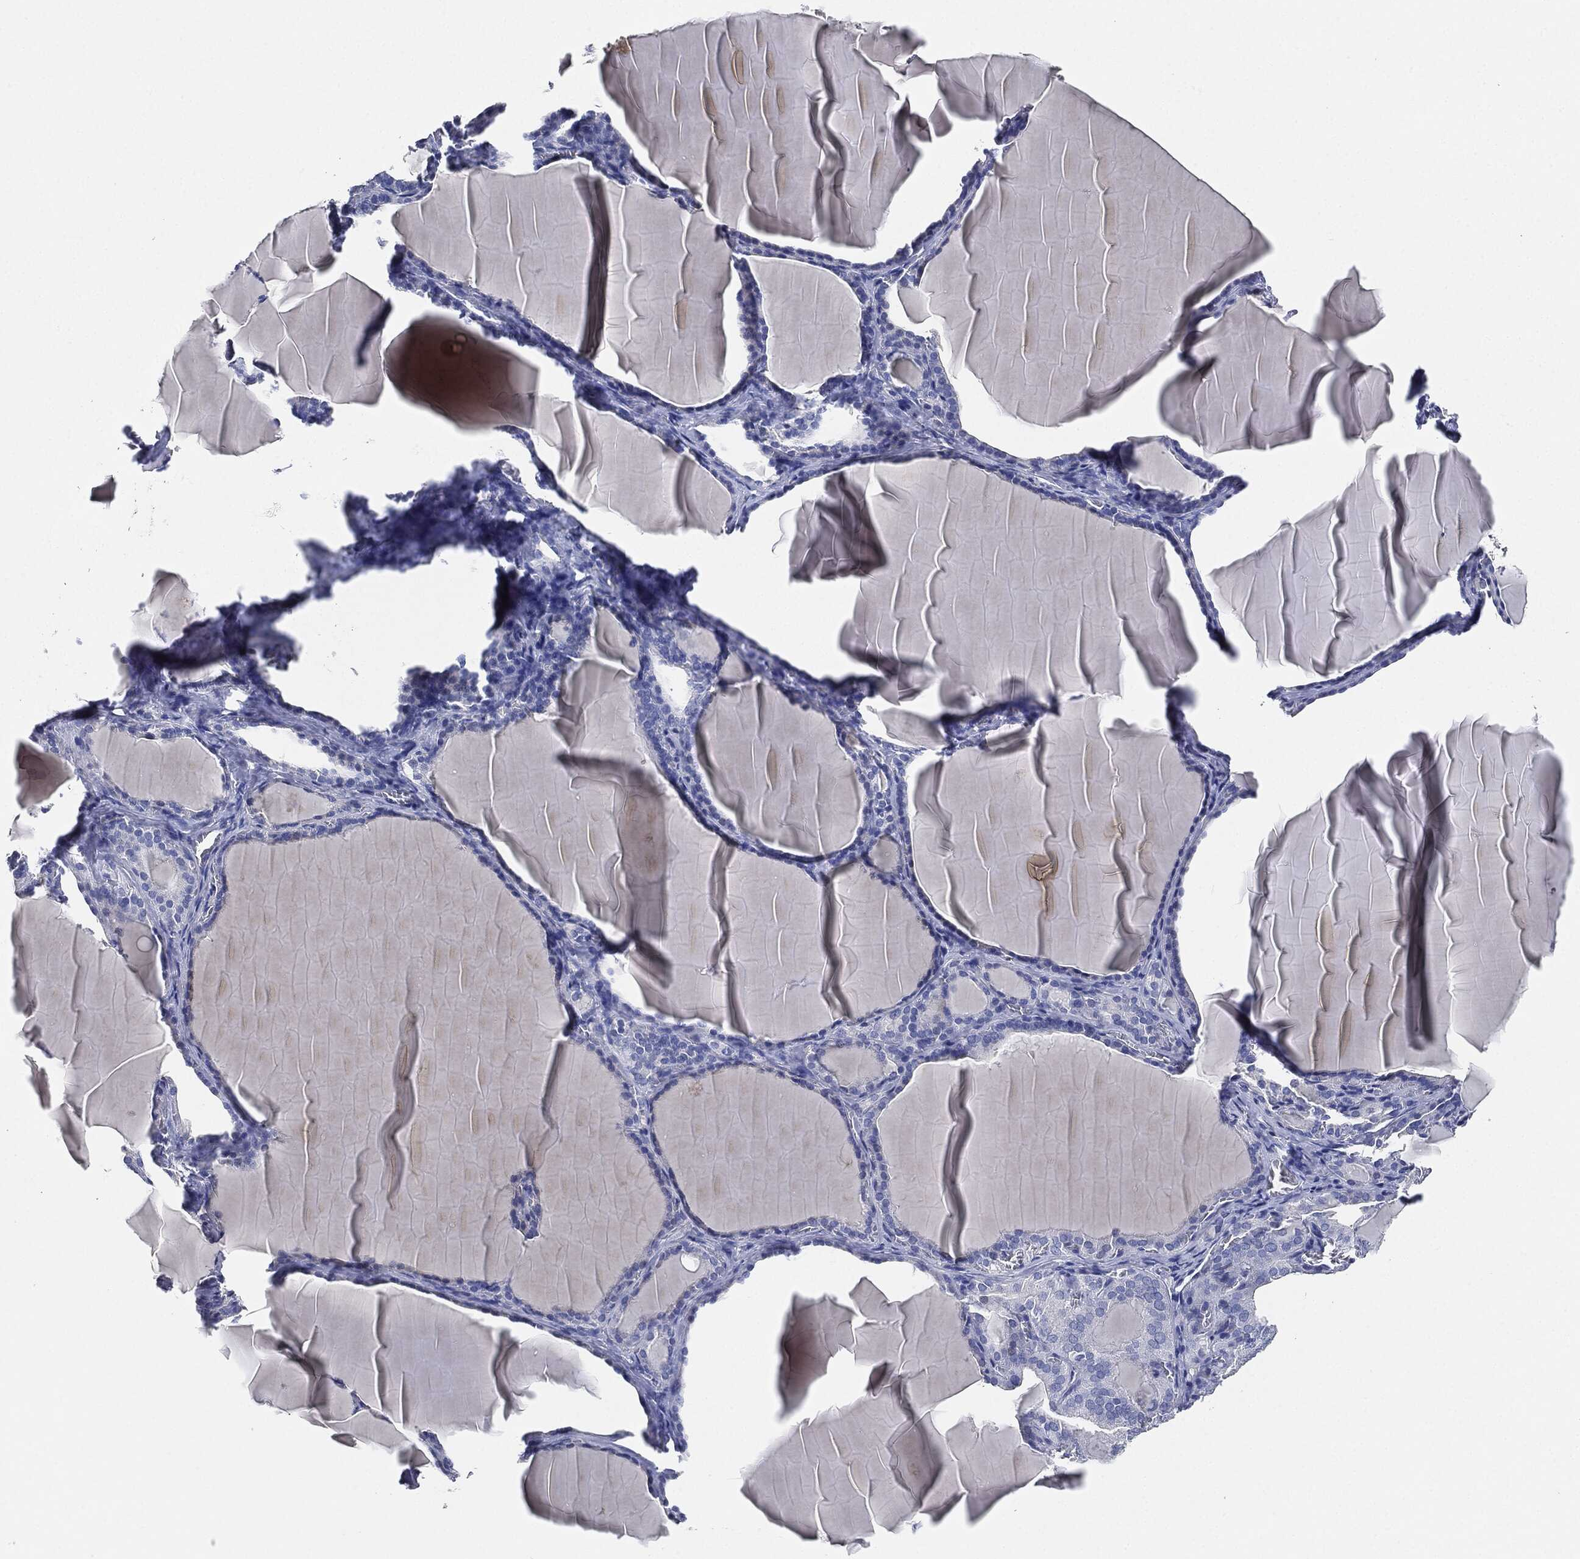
{"staining": {"intensity": "negative", "quantity": "none", "location": "none"}, "tissue": "thyroid gland", "cell_type": "Glandular cells", "image_type": "normal", "snomed": [{"axis": "morphology", "description": "Normal tissue, NOS"}, {"axis": "morphology", "description": "Hyperplasia, NOS"}, {"axis": "topography", "description": "Thyroid gland"}], "caption": "Photomicrograph shows no significant protein expression in glandular cells of unremarkable thyroid gland.", "gene": "NTRK1", "patient": {"sex": "female", "age": 27}}